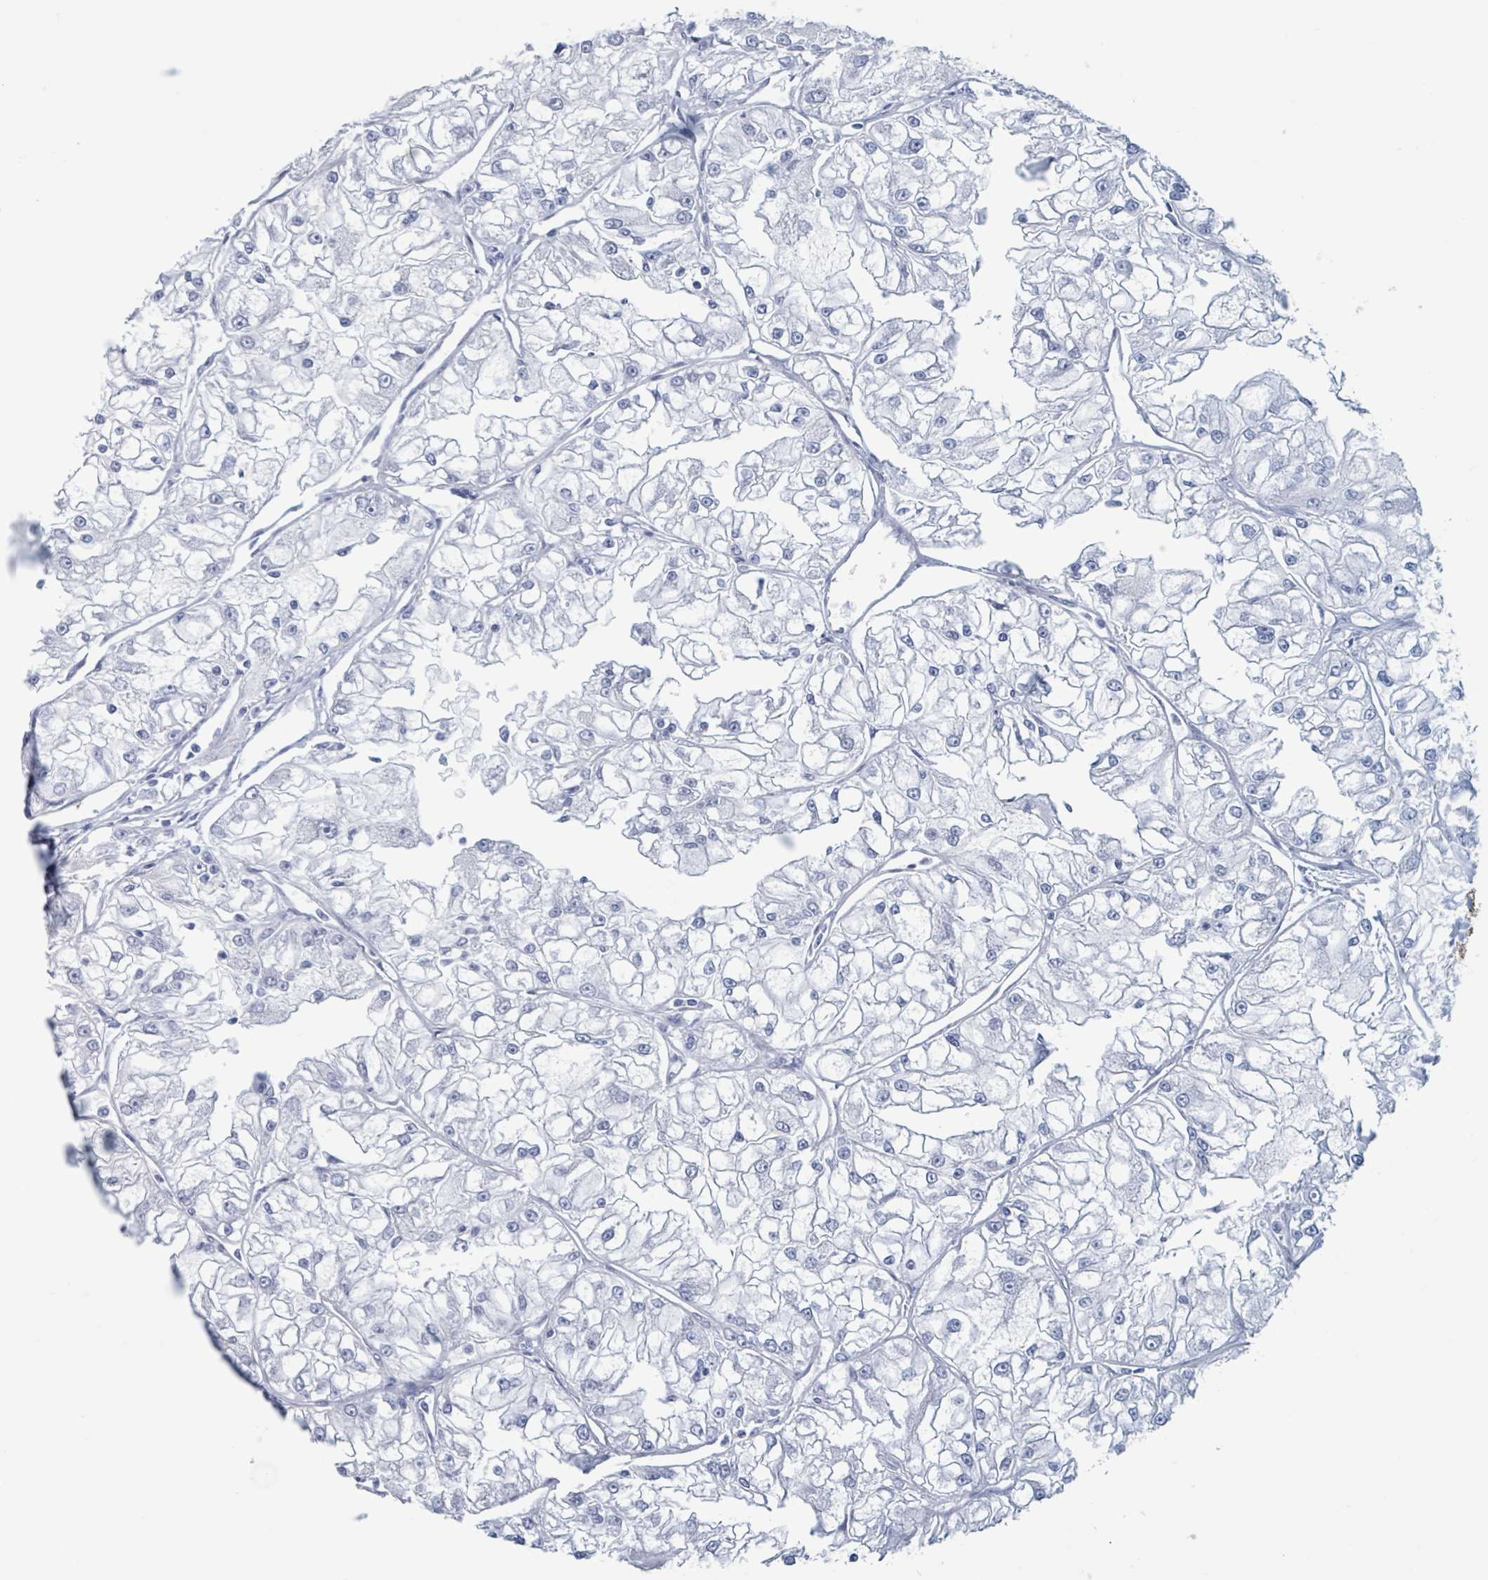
{"staining": {"intensity": "negative", "quantity": "none", "location": "none"}, "tissue": "renal cancer", "cell_type": "Tumor cells", "image_type": "cancer", "snomed": [{"axis": "morphology", "description": "Adenocarcinoma, NOS"}, {"axis": "topography", "description": "Kidney"}], "caption": "This histopathology image is of renal cancer stained with IHC to label a protein in brown with the nuclei are counter-stained blue. There is no expression in tumor cells.", "gene": "KLK4", "patient": {"sex": "female", "age": 72}}